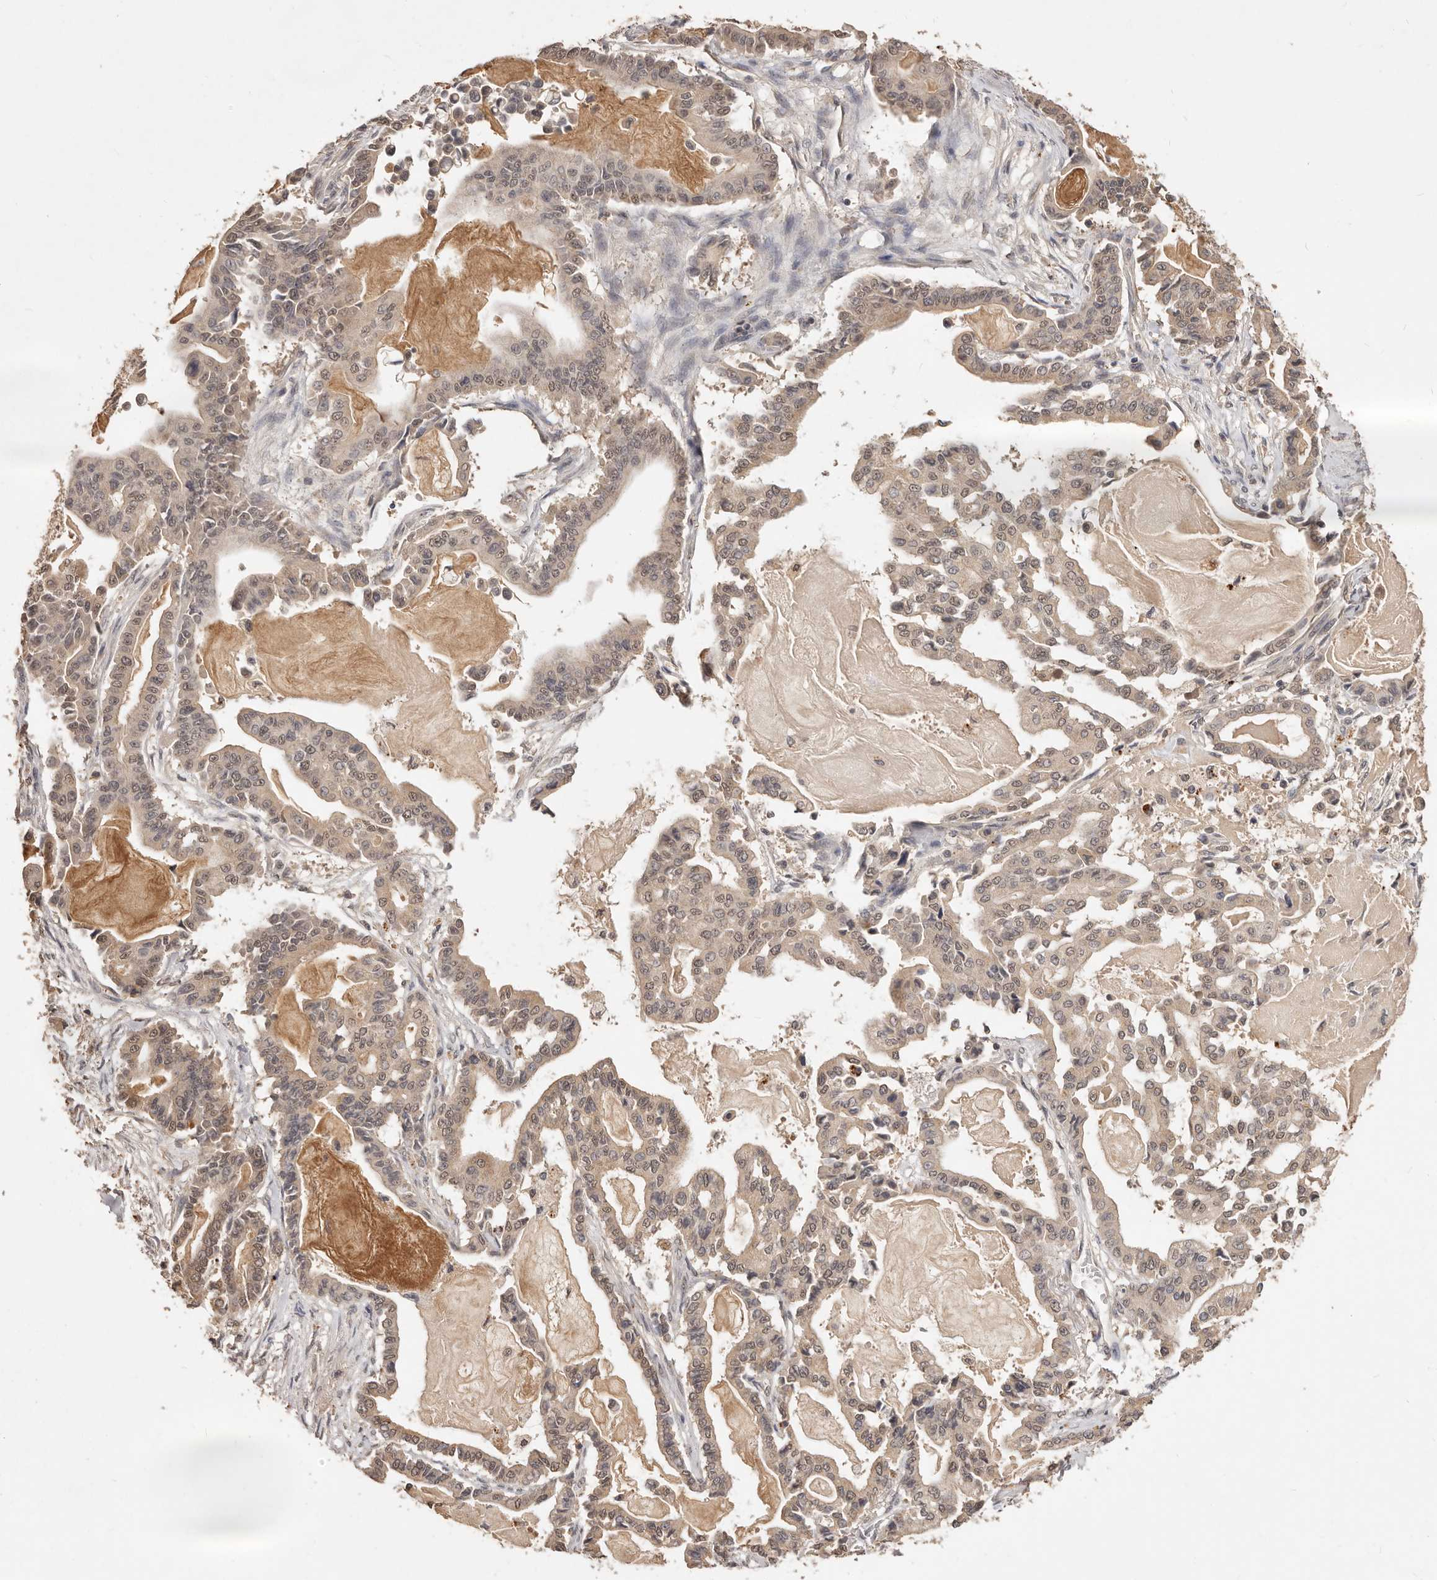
{"staining": {"intensity": "weak", "quantity": ">75%", "location": "cytoplasmic/membranous,nuclear"}, "tissue": "pancreatic cancer", "cell_type": "Tumor cells", "image_type": "cancer", "snomed": [{"axis": "morphology", "description": "Adenocarcinoma, NOS"}, {"axis": "topography", "description": "Pancreas"}], "caption": "A micrograph showing weak cytoplasmic/membranous and nuclear staining in approximately >75% of tumor cells in adenocarcinoma (pancreatic), as visualized by brown immunohistochemical staining.", "gene": "TSPAN13", "patient": {"sex": "male", "age": 63}}